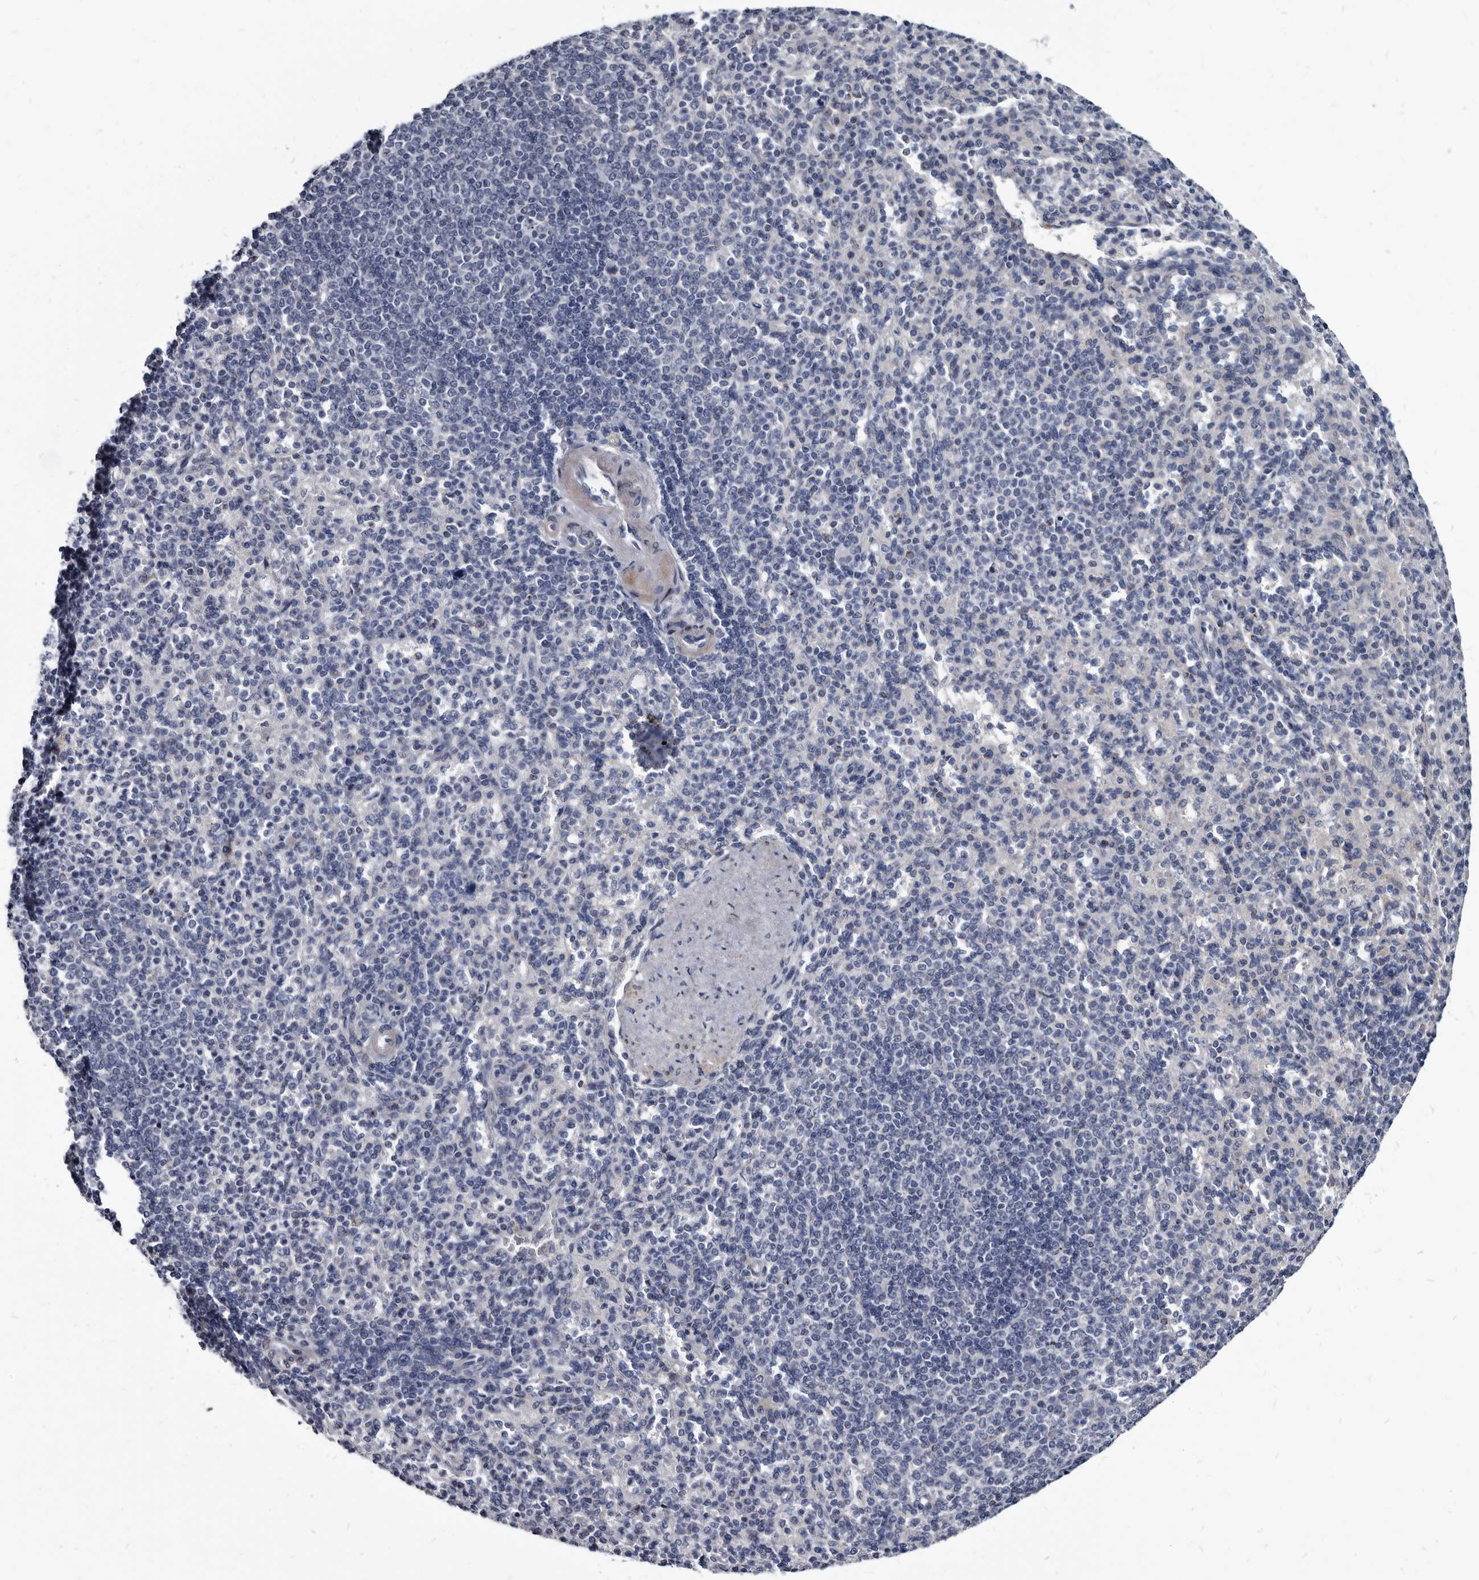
{"staining": {"intensity": "negative", "quantity": "none", "location": "none"}, "tissue": "spleen", "cell_type": "Cells in red pulp", "image_type": "normal", "snomed": [{"axis": "morphology", "description": "Normal tissue, NOS"}, {"axis": "topography", "description": "Spleen"}], "caption": "Human spleen stained for a protein using IHC reveals no positivity in cells in red pulp.", "gene": "PRSS8", "patient": {"sex": "female", "age": 74}}